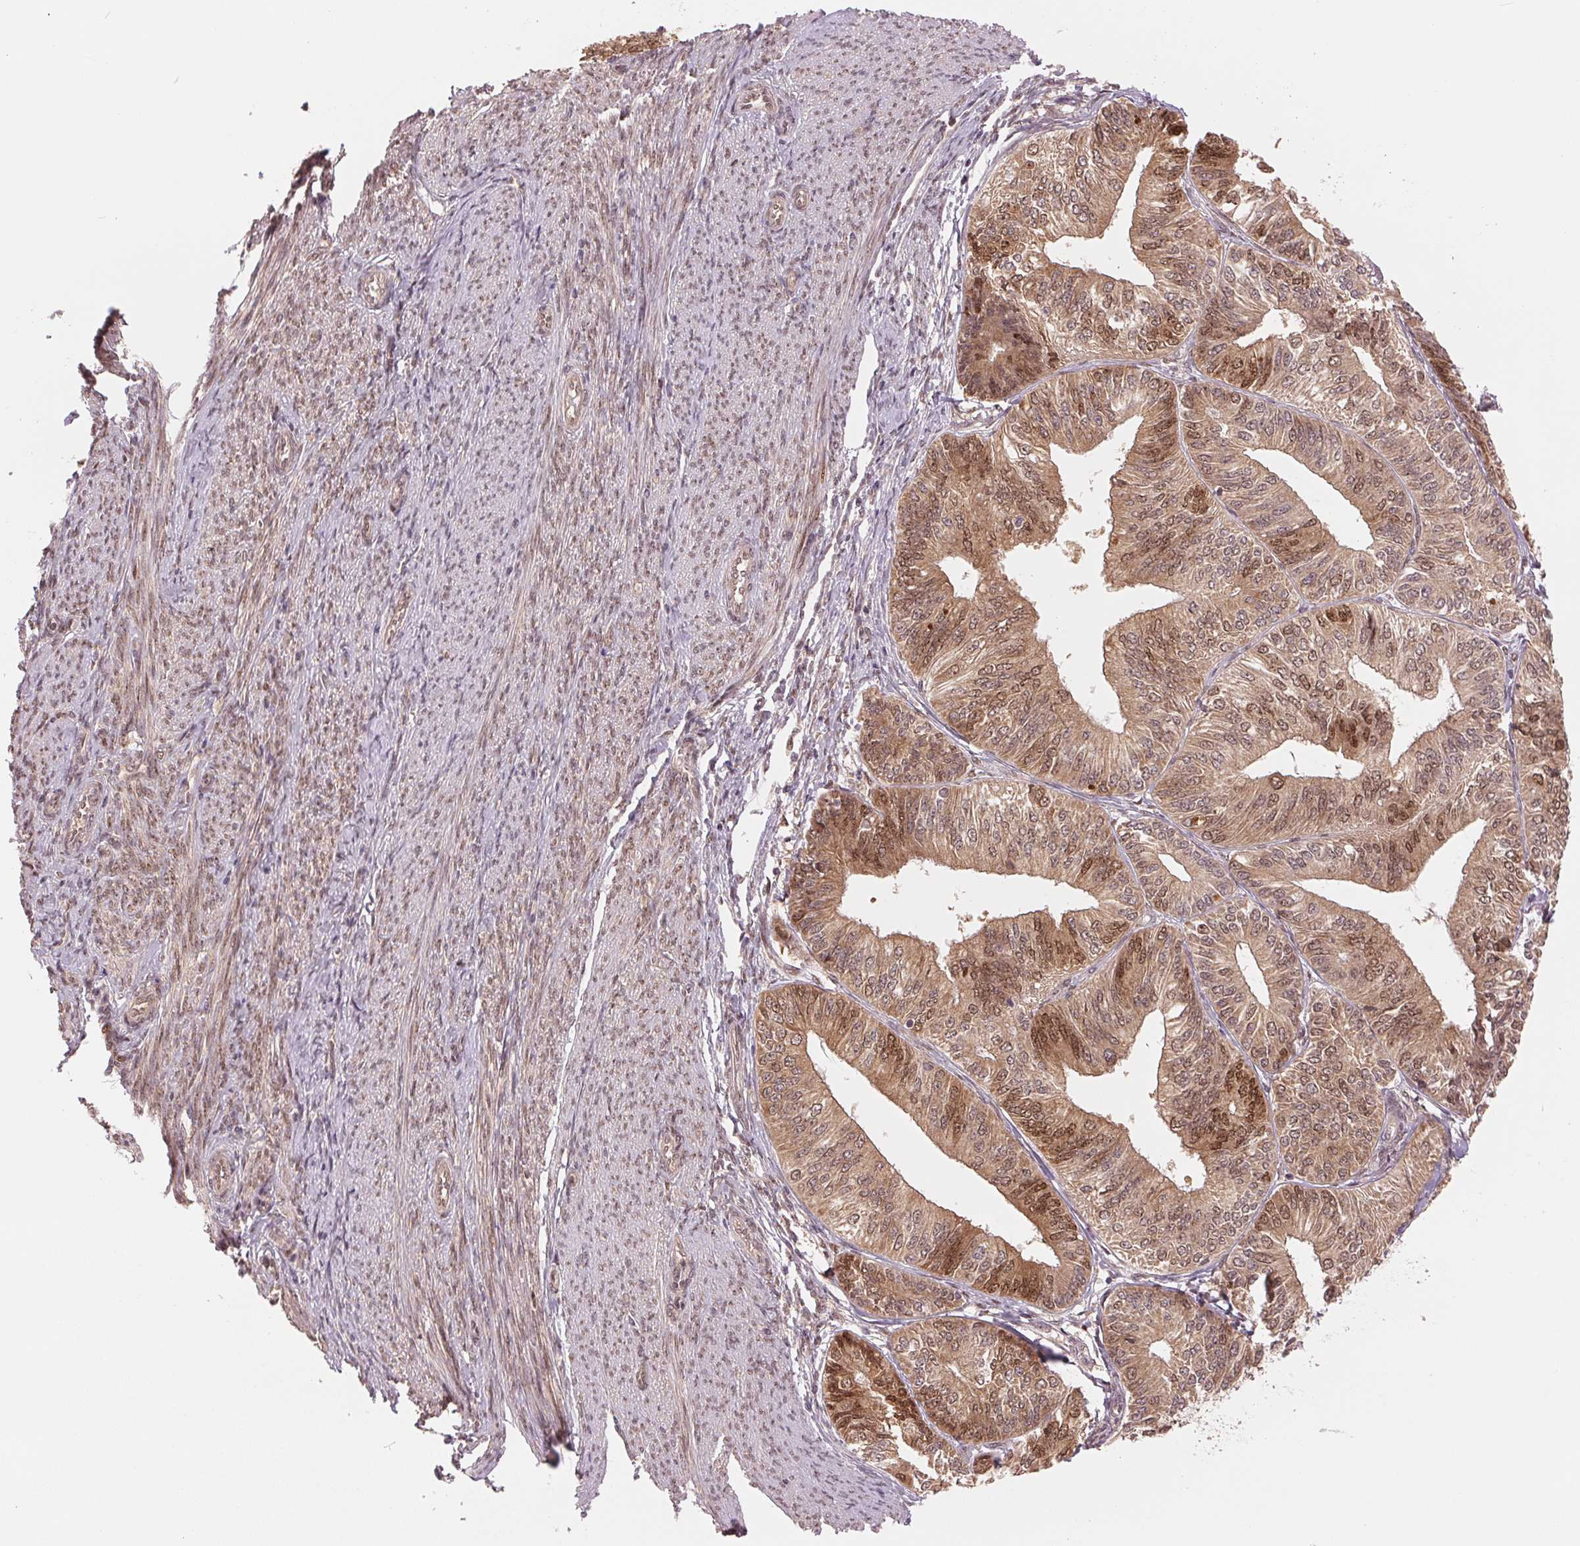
{"staining": {"intensity": "moderate", "quantity": ">75%", "location": "cytoplasmic/membranous,nuclear"}, "tissue": "endometrial cancer", "cell_type": "Tumor cells", "image_type": "cancer", "snomed": [{"axis": "morphology", "description": "Adenocarcinoma, NOS"}, {"axis": "topography", "description": "Endometrium"}], "caption": "IHC (DAB (3,3'-diaminobenzidine)) staining of endometrial cancer shows moderate cytoplasmic/membranous and nuclear protein expression in approximately >75% of tumor cells. (DAB (3,3'-diaminobenzidine) = brown stain, brightfield microscopy at high magnification).", "gene": "ERI3", "patient": {"sex": "female", "age": 58}}